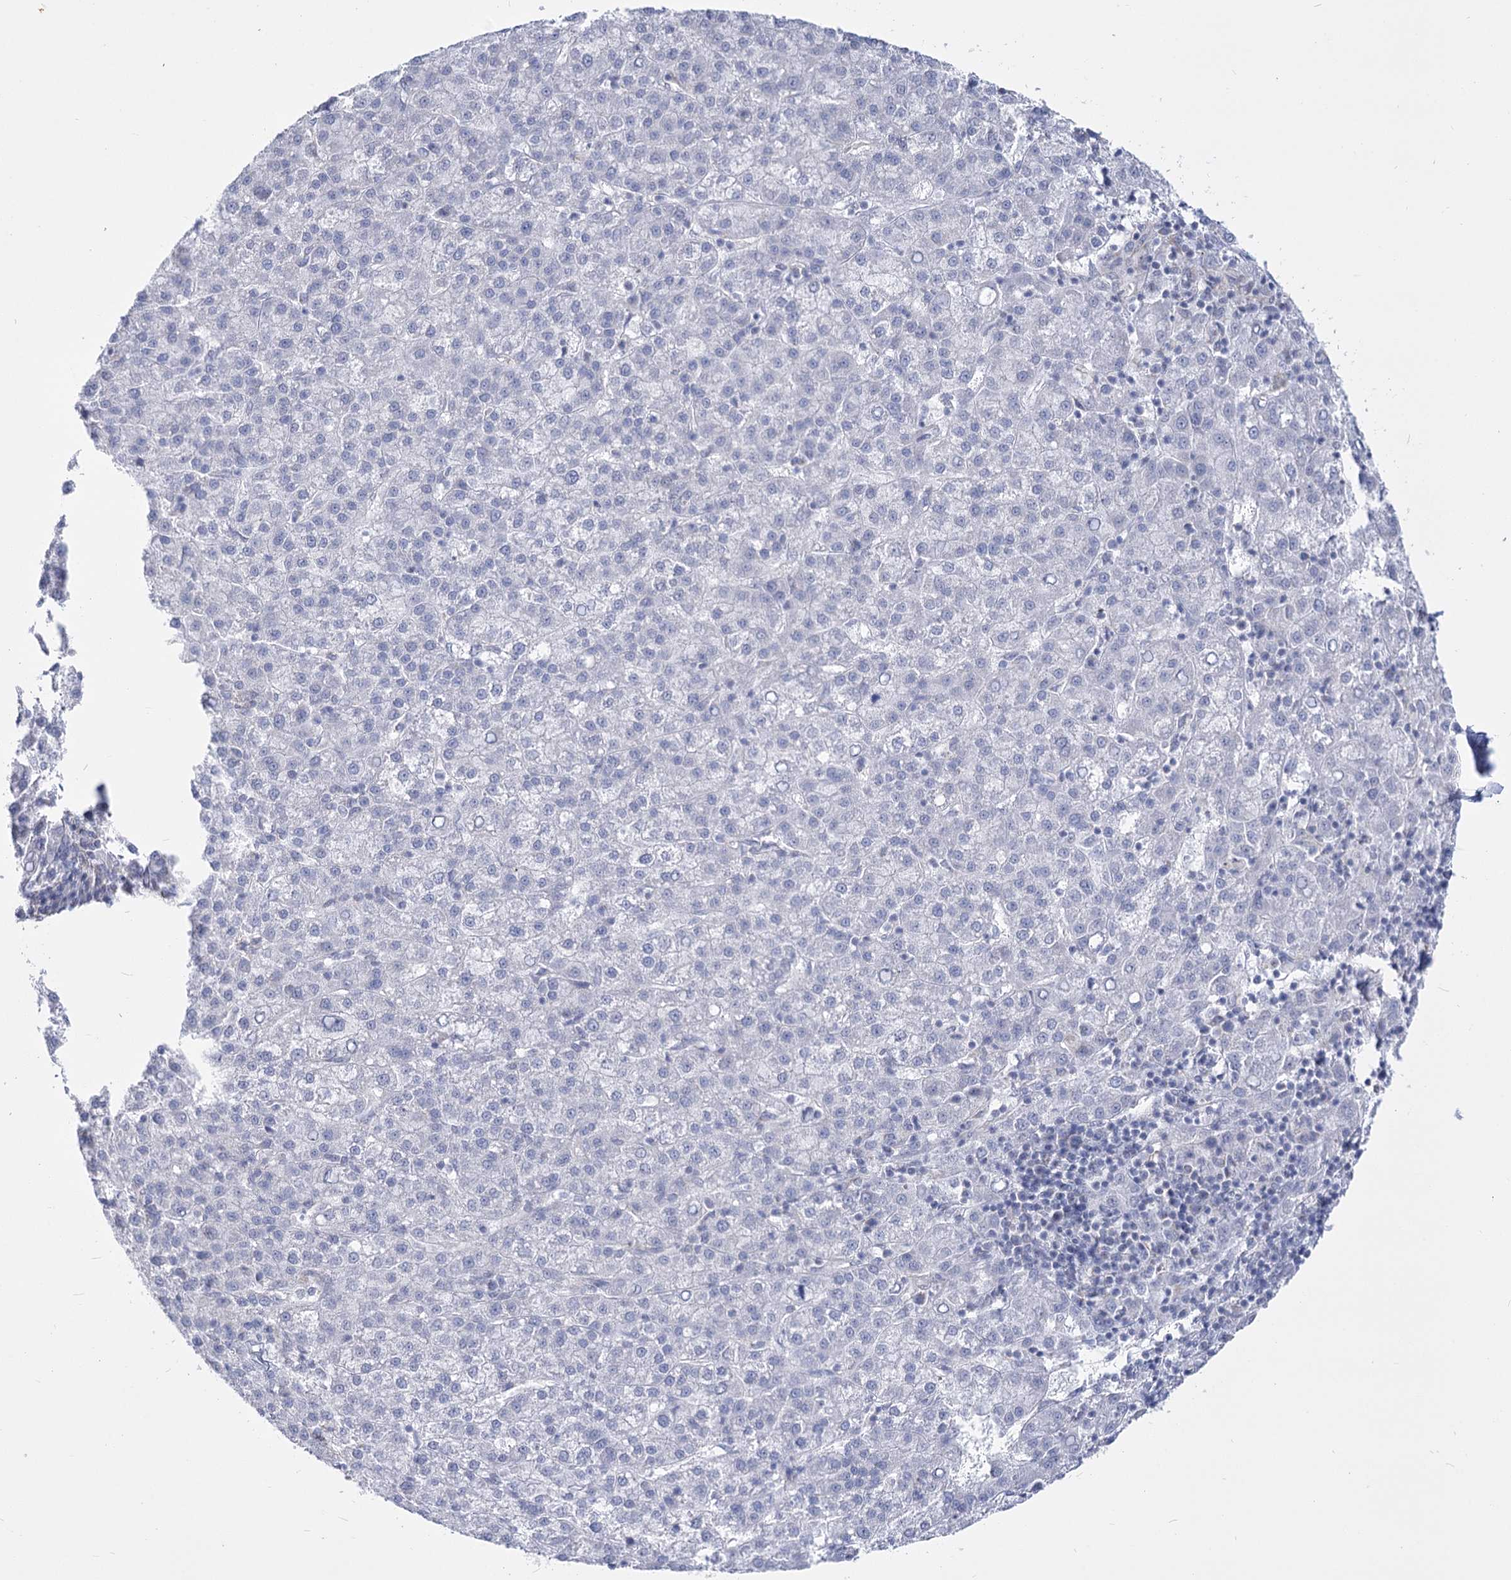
{"staining": {"intensity": "negative", "quantity": "none", "location": "none"}, "tissue": "liver cancer", "cell_type": "Tumor cells", "image_type": "cancer", "snomed": [{"axis": "morphology", "description": "Carcinoma, Hepatocellular, NOS"}, {"axis": "topography", "description": "Liver"}], "caption": "Hepatocellular carcinoma (liver) was stained to show a protein in brown. There is no significant expression in tumor cells.", "gene": "PDHB", "patient": {"sex": "female", "age": 58}}